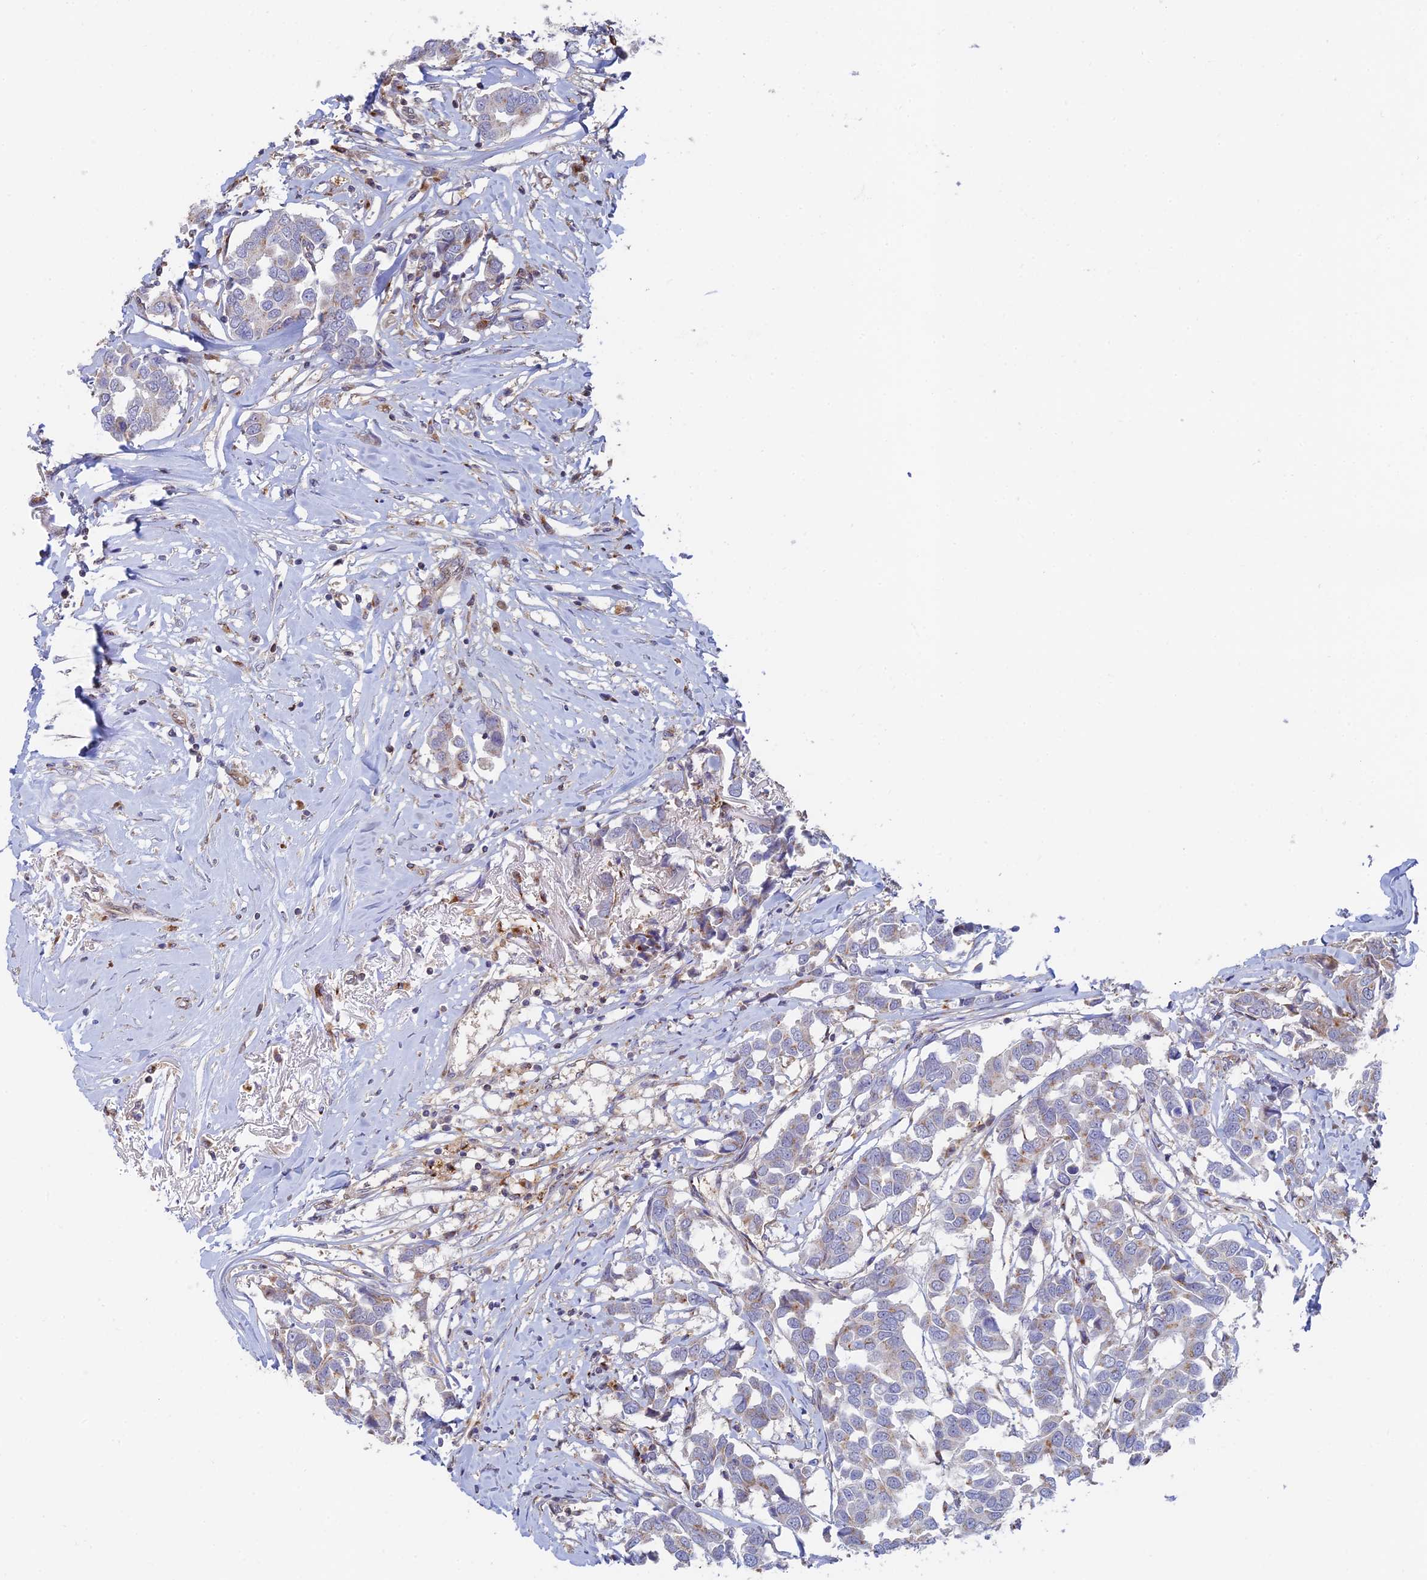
{"staining": {"intensity": "weak", "quantity": "25%-75%", "location": "cytoplasmic/membranous"}, "tissue": "breast cancer", "cell_type": "Tumor cells", "image_type": "cancer", "snomed": [{"axis": "morphology", "description": "Duct carcinoma"}, {"axis": "topography", "description": "Breast"}], "caption": "IHC histopathology image of human breast cancer stained for a protein (brown), which demonstrates low levels of weak cytoplasmic/membranous expression in about 25%-75% of tumor cells.", "gene": "HS2ST1", "patient": {"sex": "female", "age": 80}}